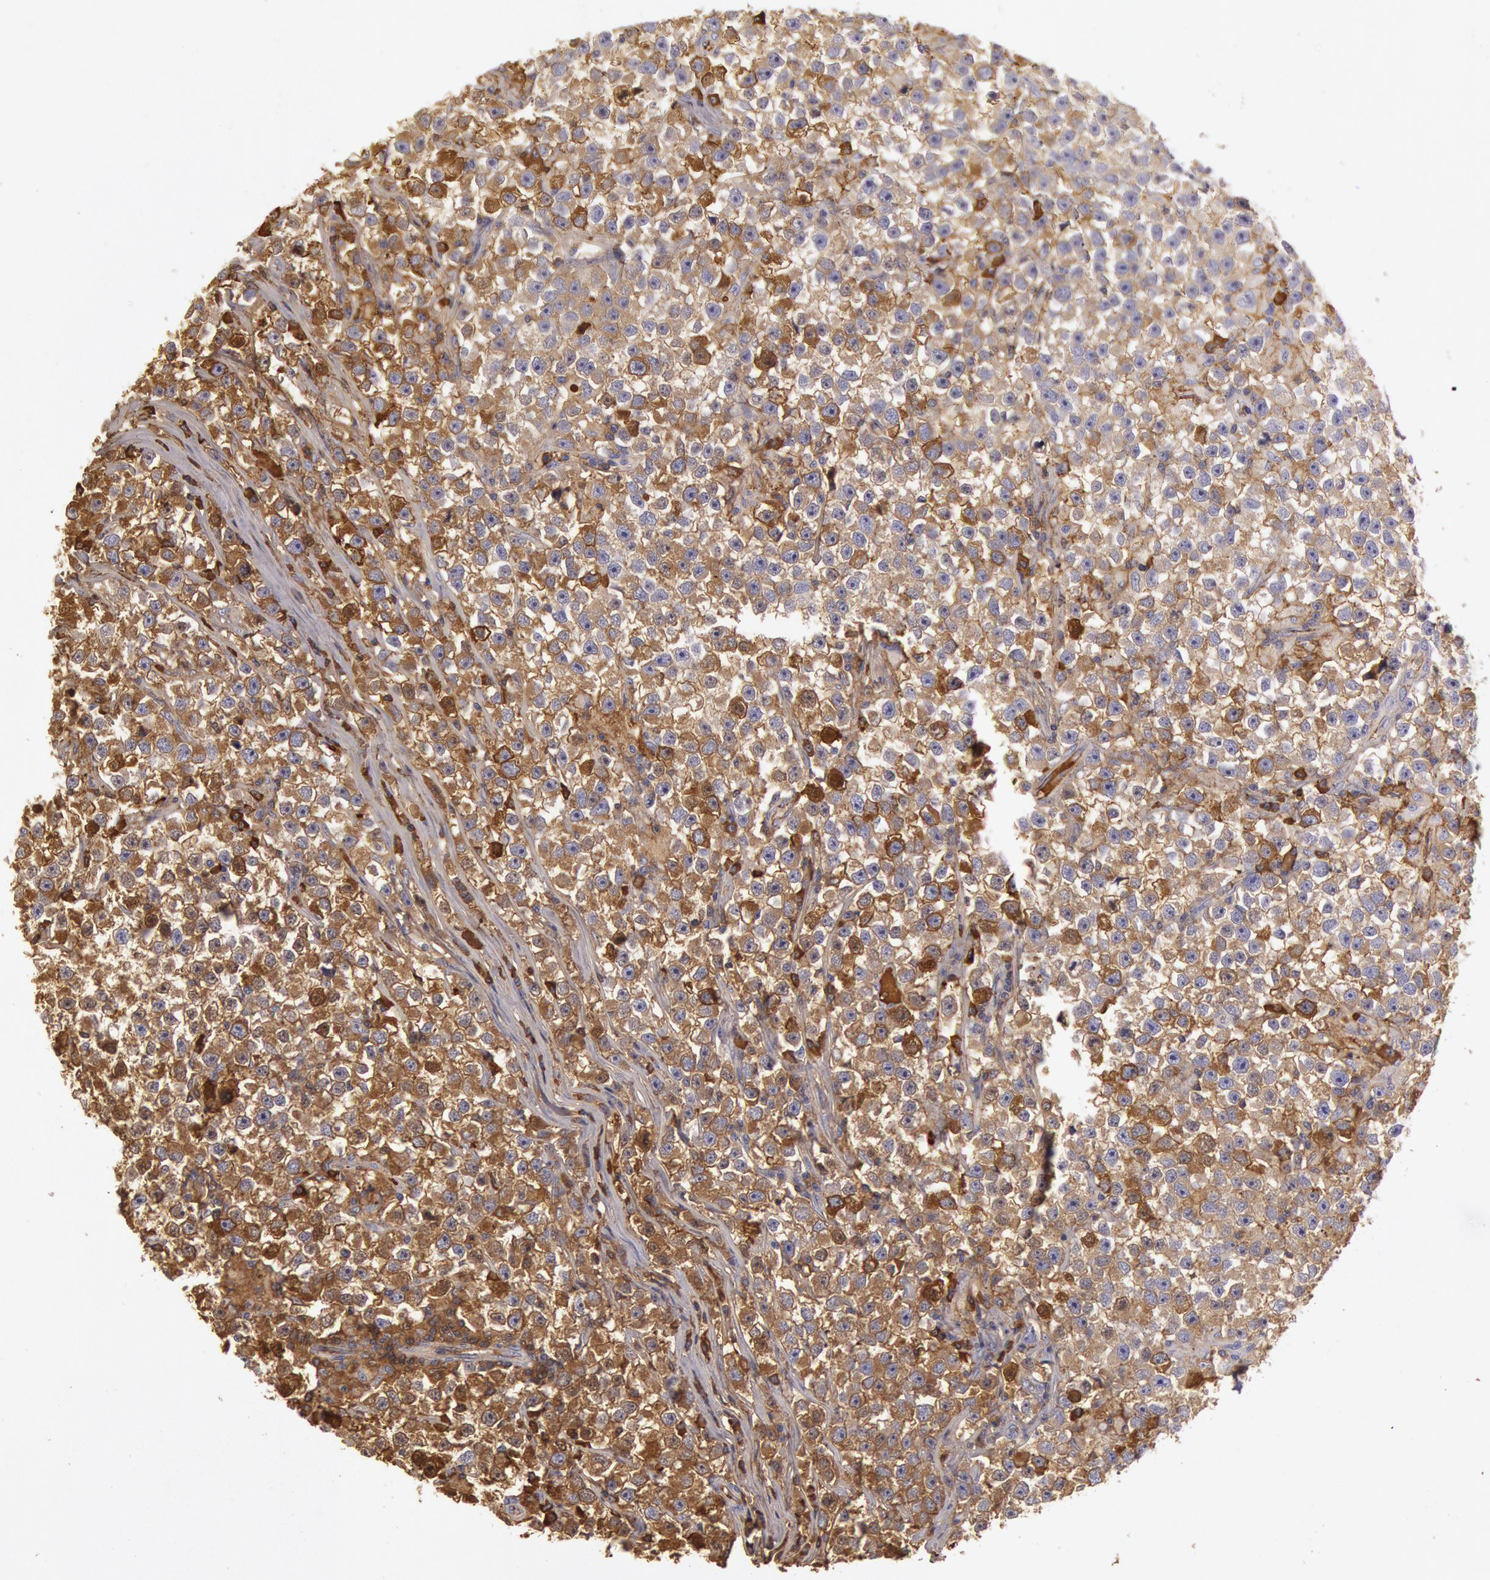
{"staining": {"intensity": "strong", "quantity": ">75%", "location": "cytoplasmic/membranous"}, "tissue": "testis cancer", "cell_type": "Tumor cells", "image_type": "cancer", "snomed": [{"axis": "morphology", "description": "Seminoma, NOS"}, {"axis": "topography", "description": "Testis"}], "caption": "Human testis cancer stained with a protein marker displays strong staining in tumor cells.", "gene": "IGHG1", "patient": {"sex": "male", "age": 33}}